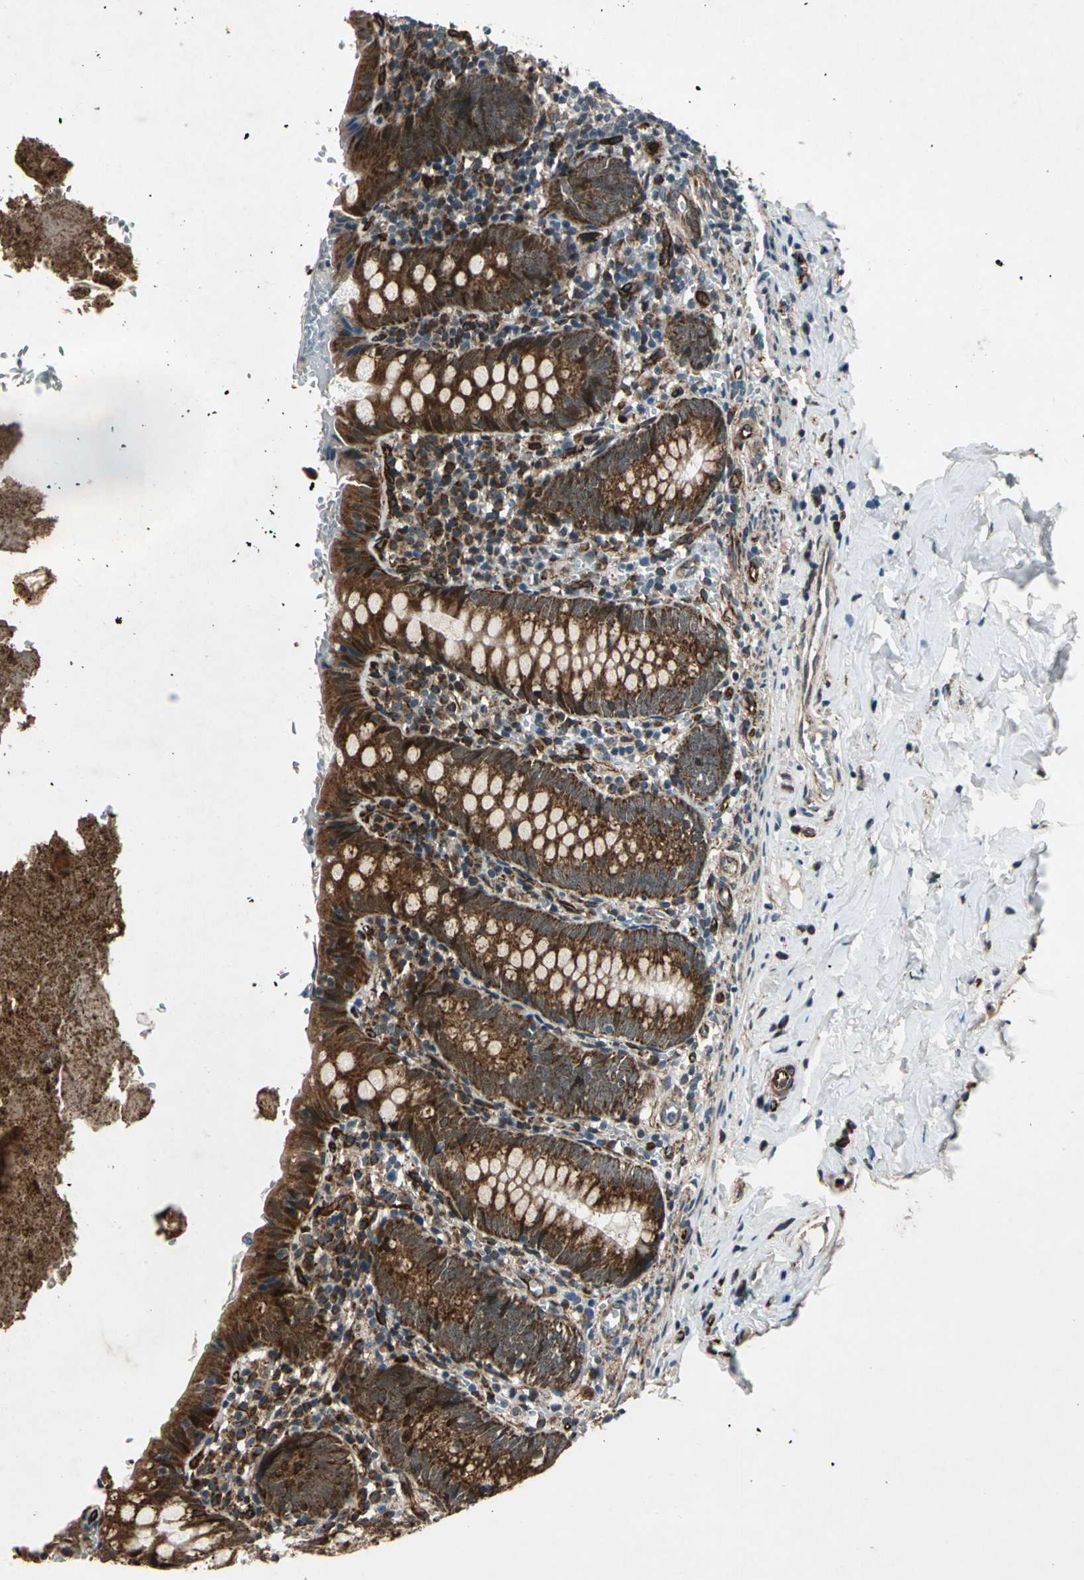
{"staining": {"intensity": "strong", "quantity": ">75%", "location": "cytoplasmic/membranous,nuclear"}, "tissue": "appendix", "cell_type": "Glandular cells", "image_type": "normal", "snomed": [{"axis": "morphology", "description": "Normal tissue, NOS"}, {"axis": "topography", "description": "Appendix"}], "caption": "Immunohistochemistry staining of benign appendix, which demonstrates high levels of strong cytoplasmic/membranous,nuclear positivity in approximately >75% of glandular cells indicating strong cytoplasmic/membranous,nuclear protein expression. The staining was performed using DAB (3,3'-diaminobenzidine) (brown) for protein detection and nuclei were counterstained in hematoxylin (blue).", "gene": "EXD2", "patient": {"sex": "female", "age": 10}}